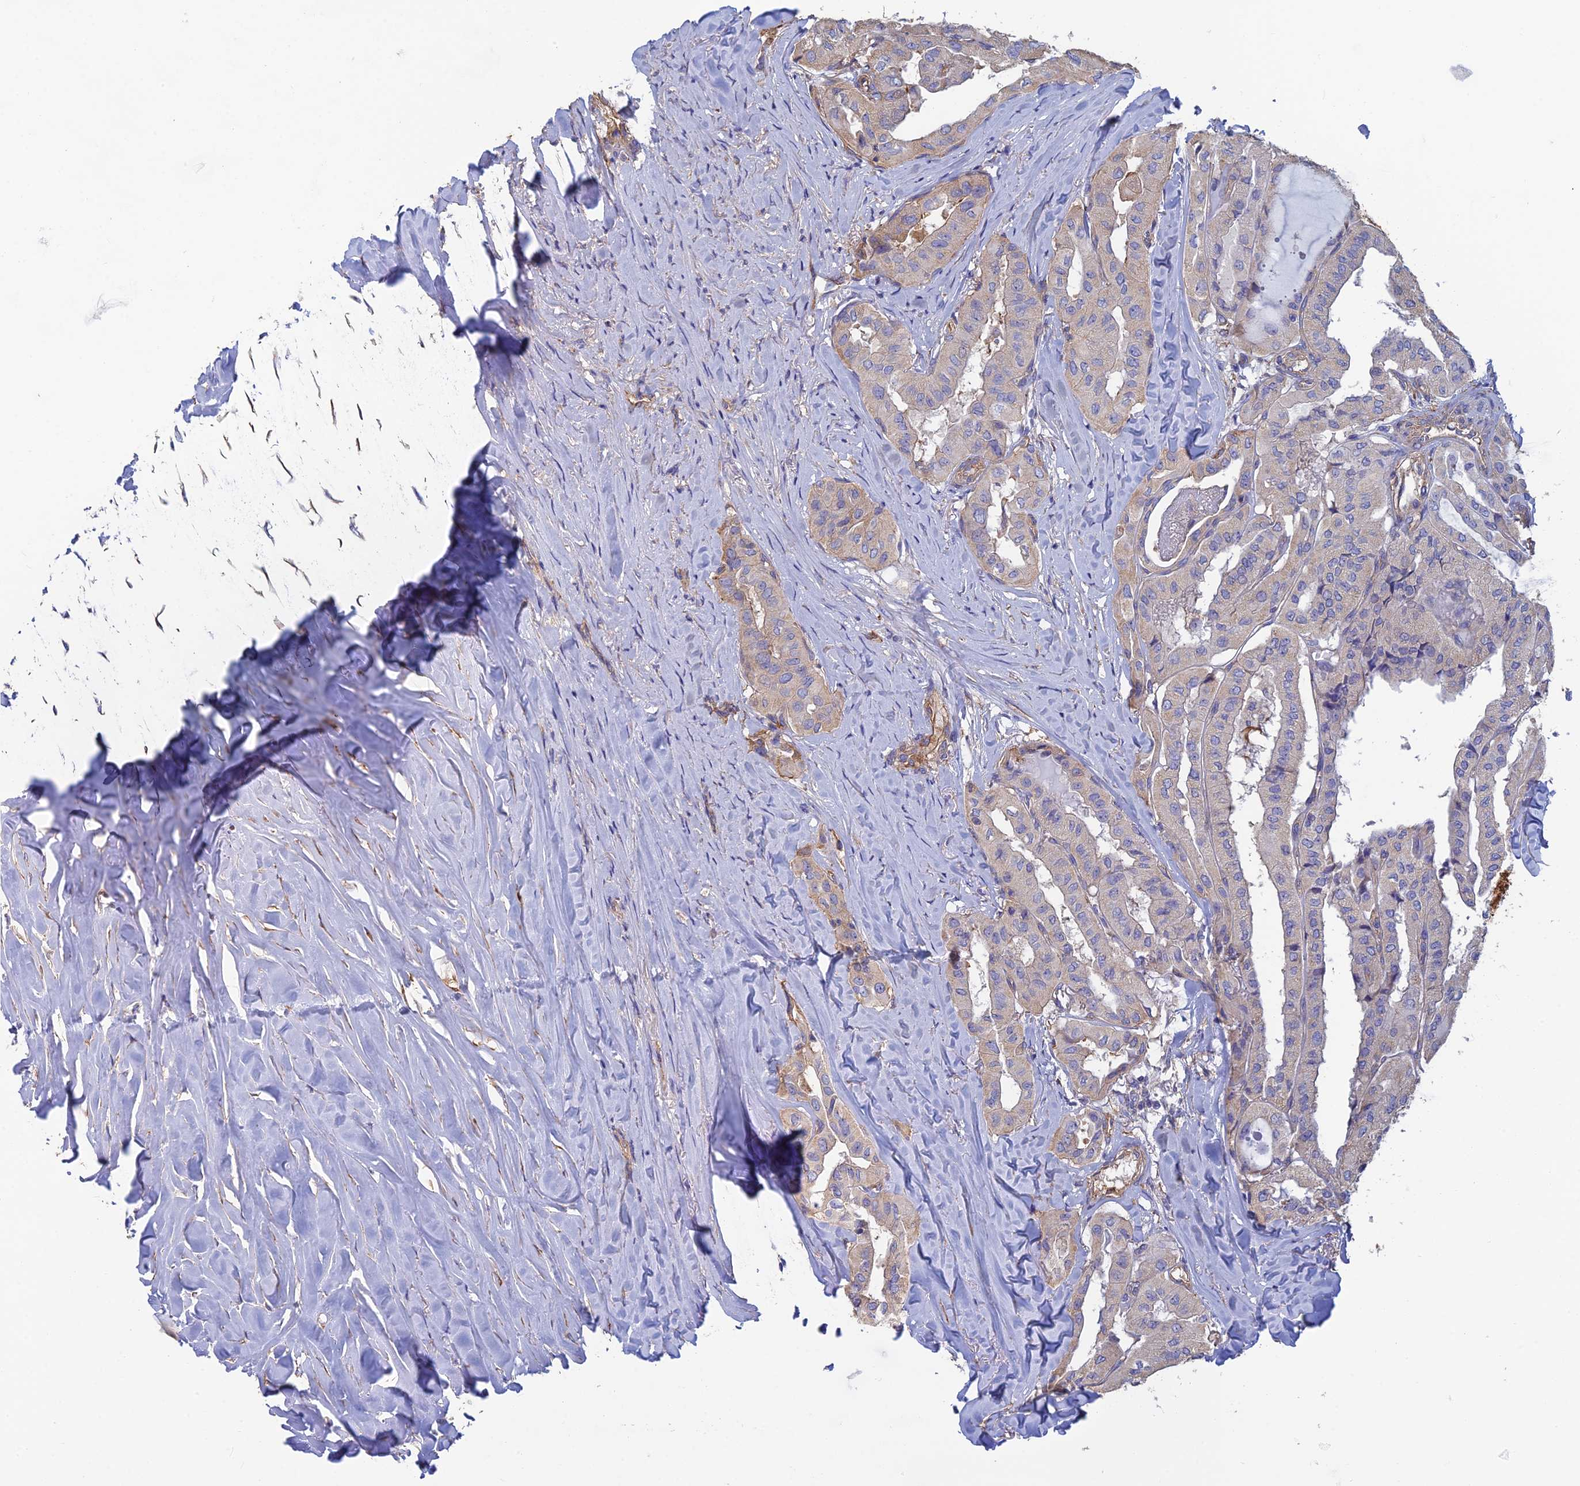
{"staining": {"intensity": "negative", "quantity": "none", "location": "none"}, "tissue": "thyroid cancer", "cell_type": "Tumor cells", "image_type": "cancer", "snomed": [{"axis": "morphology", "description": "Papillary adenocarcinoma, NOS"}, {"axis": "topography", "description": "Thyroid gland"}], "caption": "Thyroid papillary adenocarcinoma was stained to show a protein in brown. There is no significant staining in tumor cells.", "gene": "PCDHA5", "patient": {"sex": "female", "age": 59}}